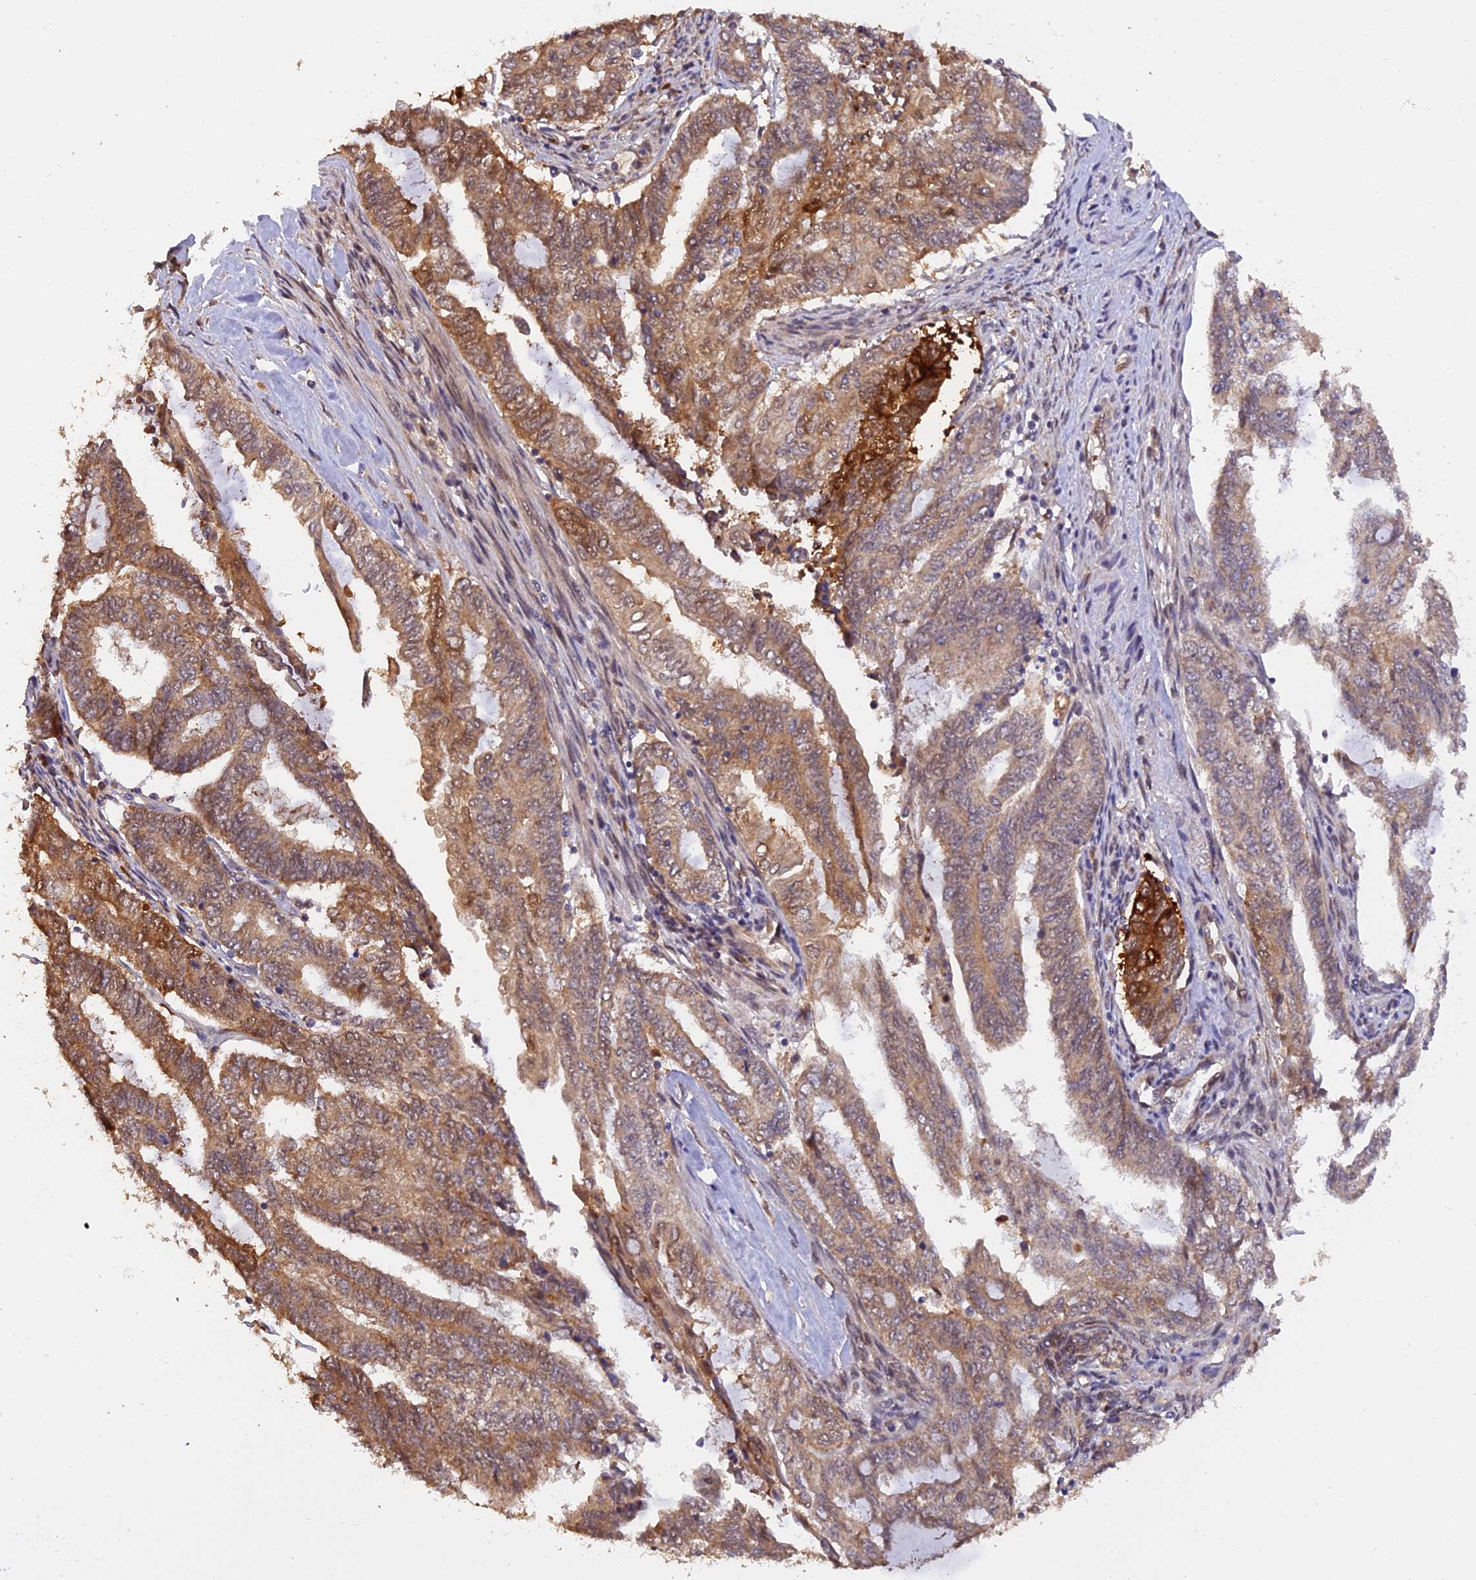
{"staining": {"intensity": "moderate", "quantity": "25%-75%", "location": "cytoplasmic/membranous"}, "tissue": "endometrial cancer", "cell_type": "Tumor cells", "image_type": "cancer", "snomed": [{"axis": "morphology", "description": "Adenocarcinoma, NOS"}, {"axis": "topography", "description": "Uterus"}, {"axis": "topography", "description": "Endometrium"}], "caption": "Tumor cells display moderate cytoplasmic/membranous staining in about 25%-75% of cells in endometrial cancer. The staining is performed using DAB (3,3'-diaminobenzidine) brown chromogen to label protein expression. The nuclei are counter-stained blue using hematoxylin.", "gene": "MNS1", "patient": {"sex": "female", "age": 70}}